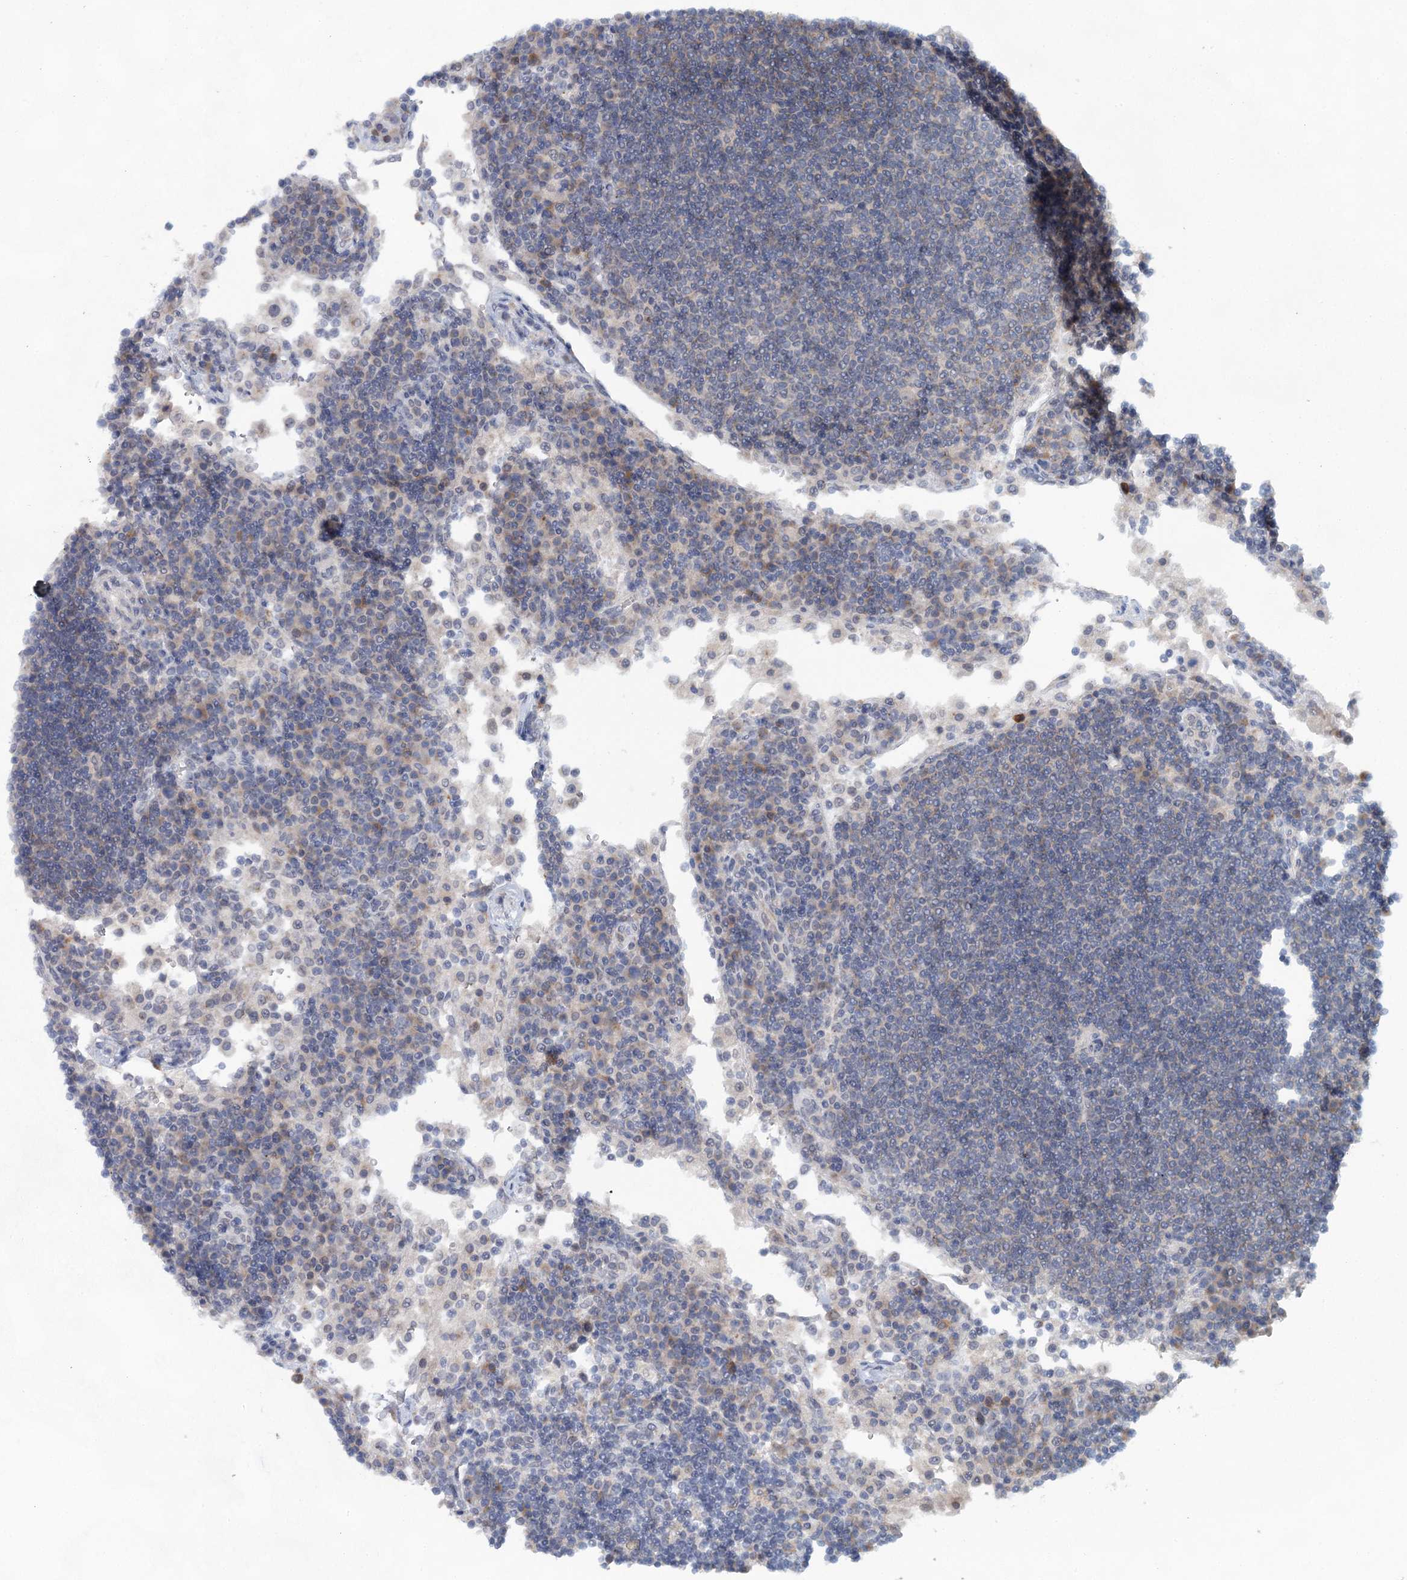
{"staining": {"intensity": "negative", "quantity": "none", "location": "none"}, "tissue": "lymph node", "cell_type": "Germinal center cells", "image_type": "normal", "snomed": [{"axis": "morphology", "description": "Normal tissue, NOS"}, {"axis": "topography", "description": "Lymph node"}], "caption": "Immunohistochemistry photomicrograph of benign human lymph node stained for a protein (brown), which demonstrates no positivity in germinal center cells. (DAB (3,3'-diaminobenzidine) immunohistochemistry with hematoxylin counter stain).", "gene": "BLTP1", "patient": {"sex": "female", "age": 53}}